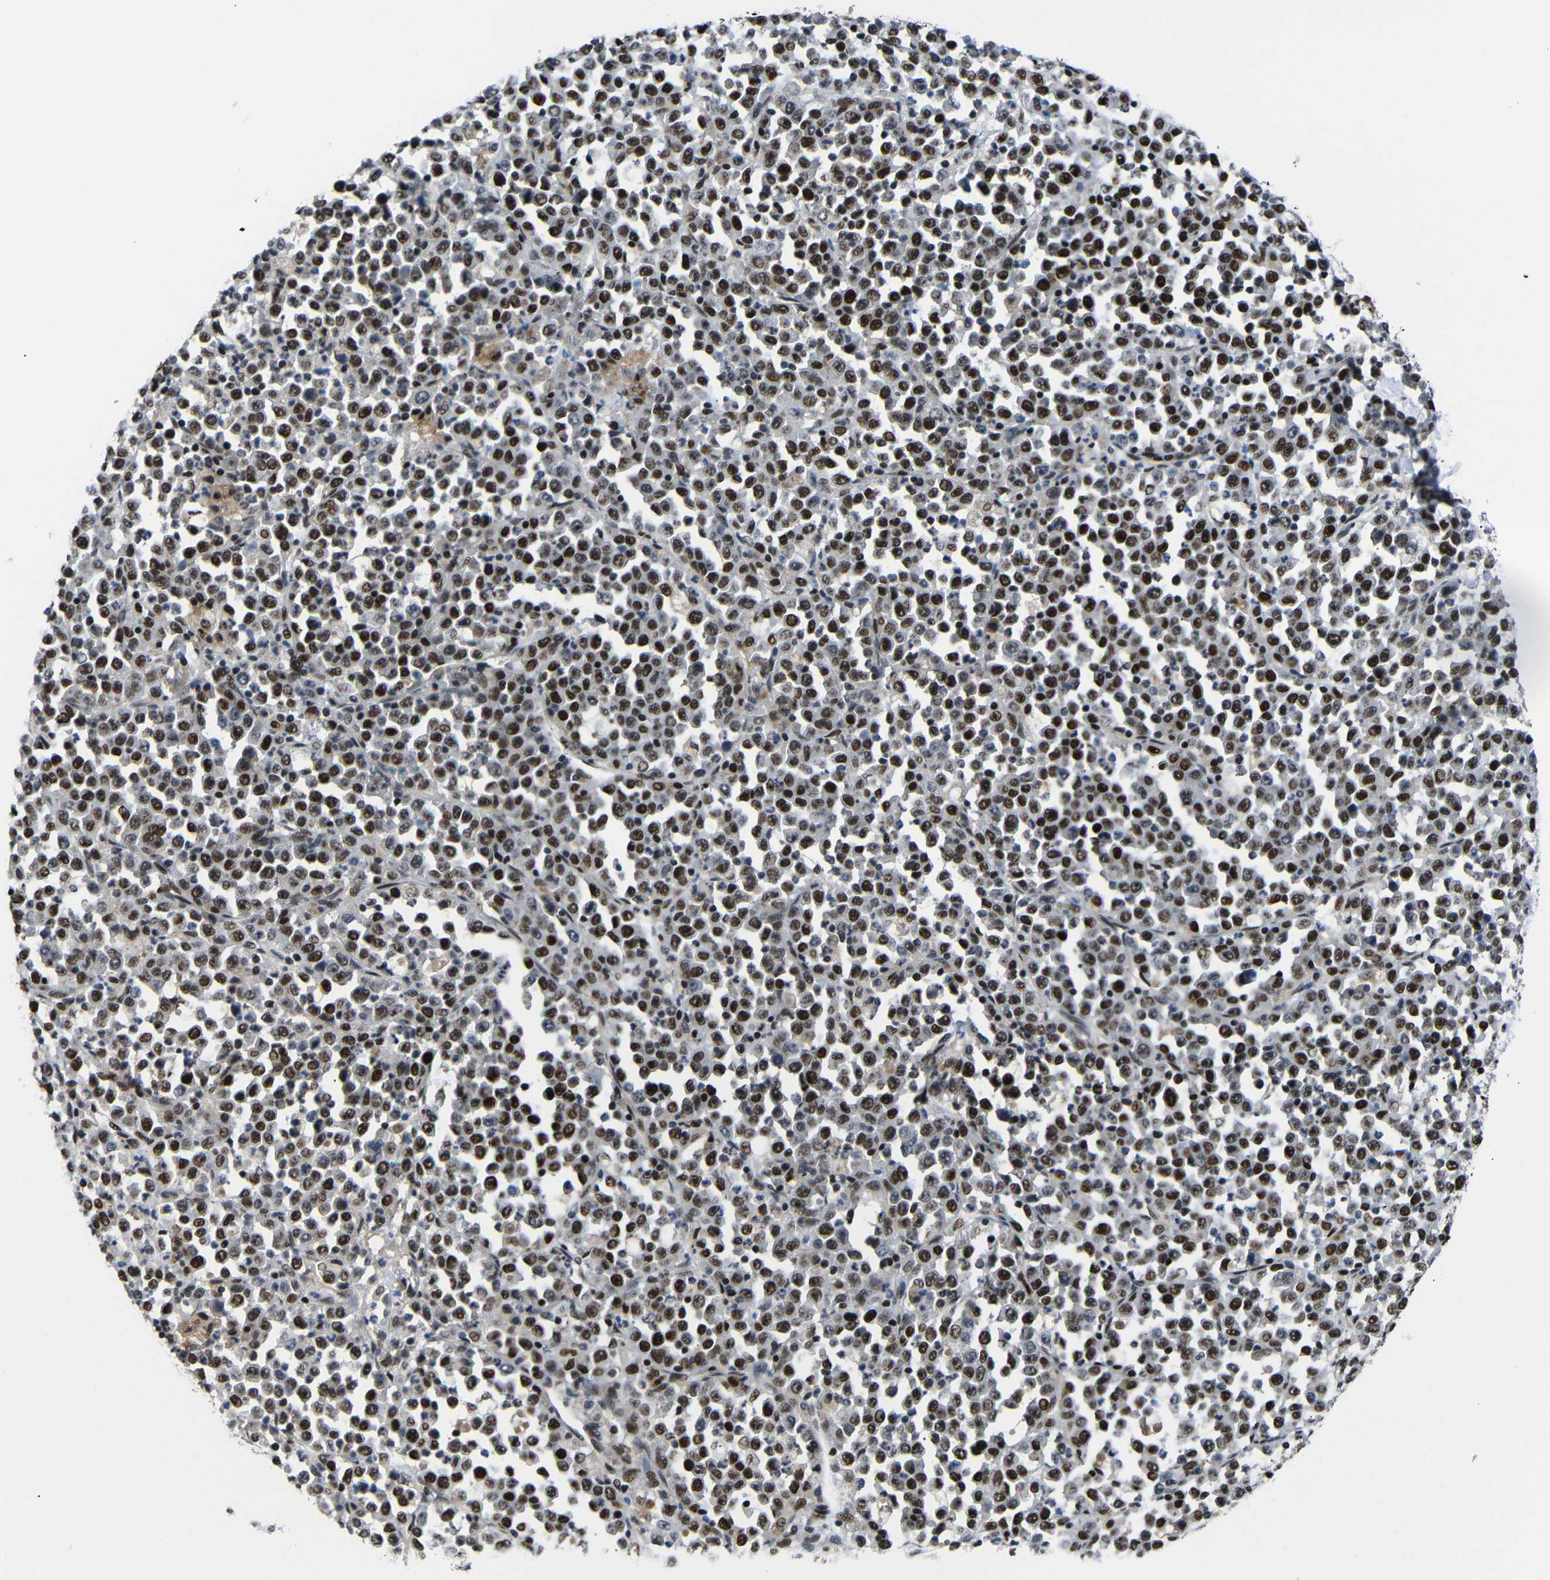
{"staining": {"intensity": "strong", "quantity": ">75%", "location": "nuclear"}, "tissue": "stomach cancer", "cell_type": "Tumor cells", "image_type": "cancer", "snomed": [{"axis": "morphology", "description": "Normal tissue, NOS"}, {"axis": "morphology", "description": "Adenocarcinoma, NOS"}, {"axis": "topography", "description": "Stomach, upper"}, {"axis": "topography", "description": "Stomach"}], "caption": "An immunohistochemistry histopathology image of neoplastic tissue is shown. Protein staining in brown labels strong nuclear positivity in stomach adenocarcinoma within tumor cells.", "gene": "SETDB2", "patient": {"sex": "male", "age": 59}}